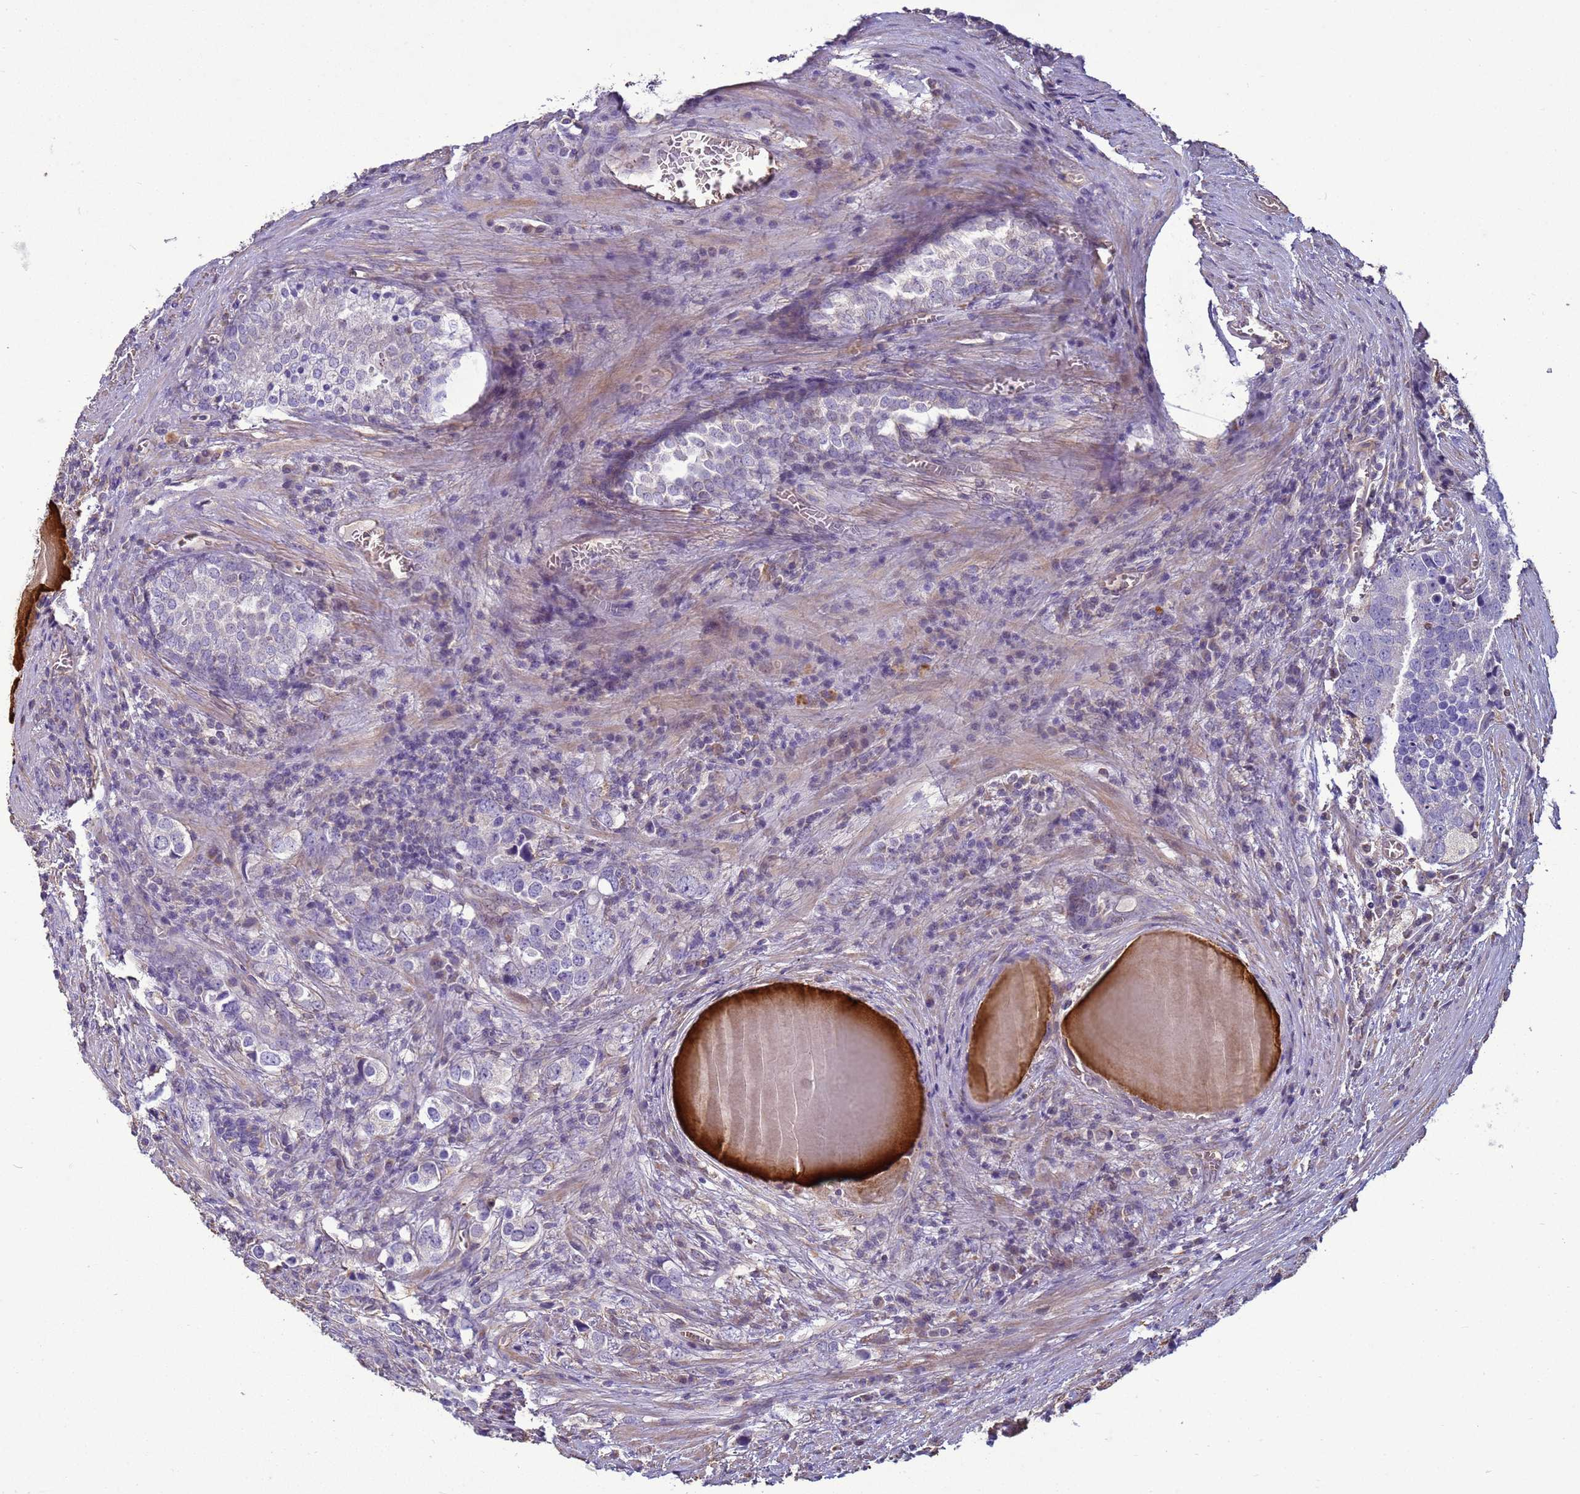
{"staining": {"intensity": "negative", "quantity": "none", "location": "none"}, "tissue": "prostate cancer", "cell_type": "Tumor cells", "image_type": "cancer", "snomed": [{"axis": "morphology", "description": "Adenocarcinoma, High grade"}, {"axis": "topography", "description": "Prostate"}], "caption": "Immunohistochemistry (IHC) image of neoplastic tissue: prostate cancer stained with DAB (3,3'-diaminobenzidine) exhibits no significant protein expression in tumor cells.", "gene": "SGIP1", "patient": {"sex": "male", "age": 71}}